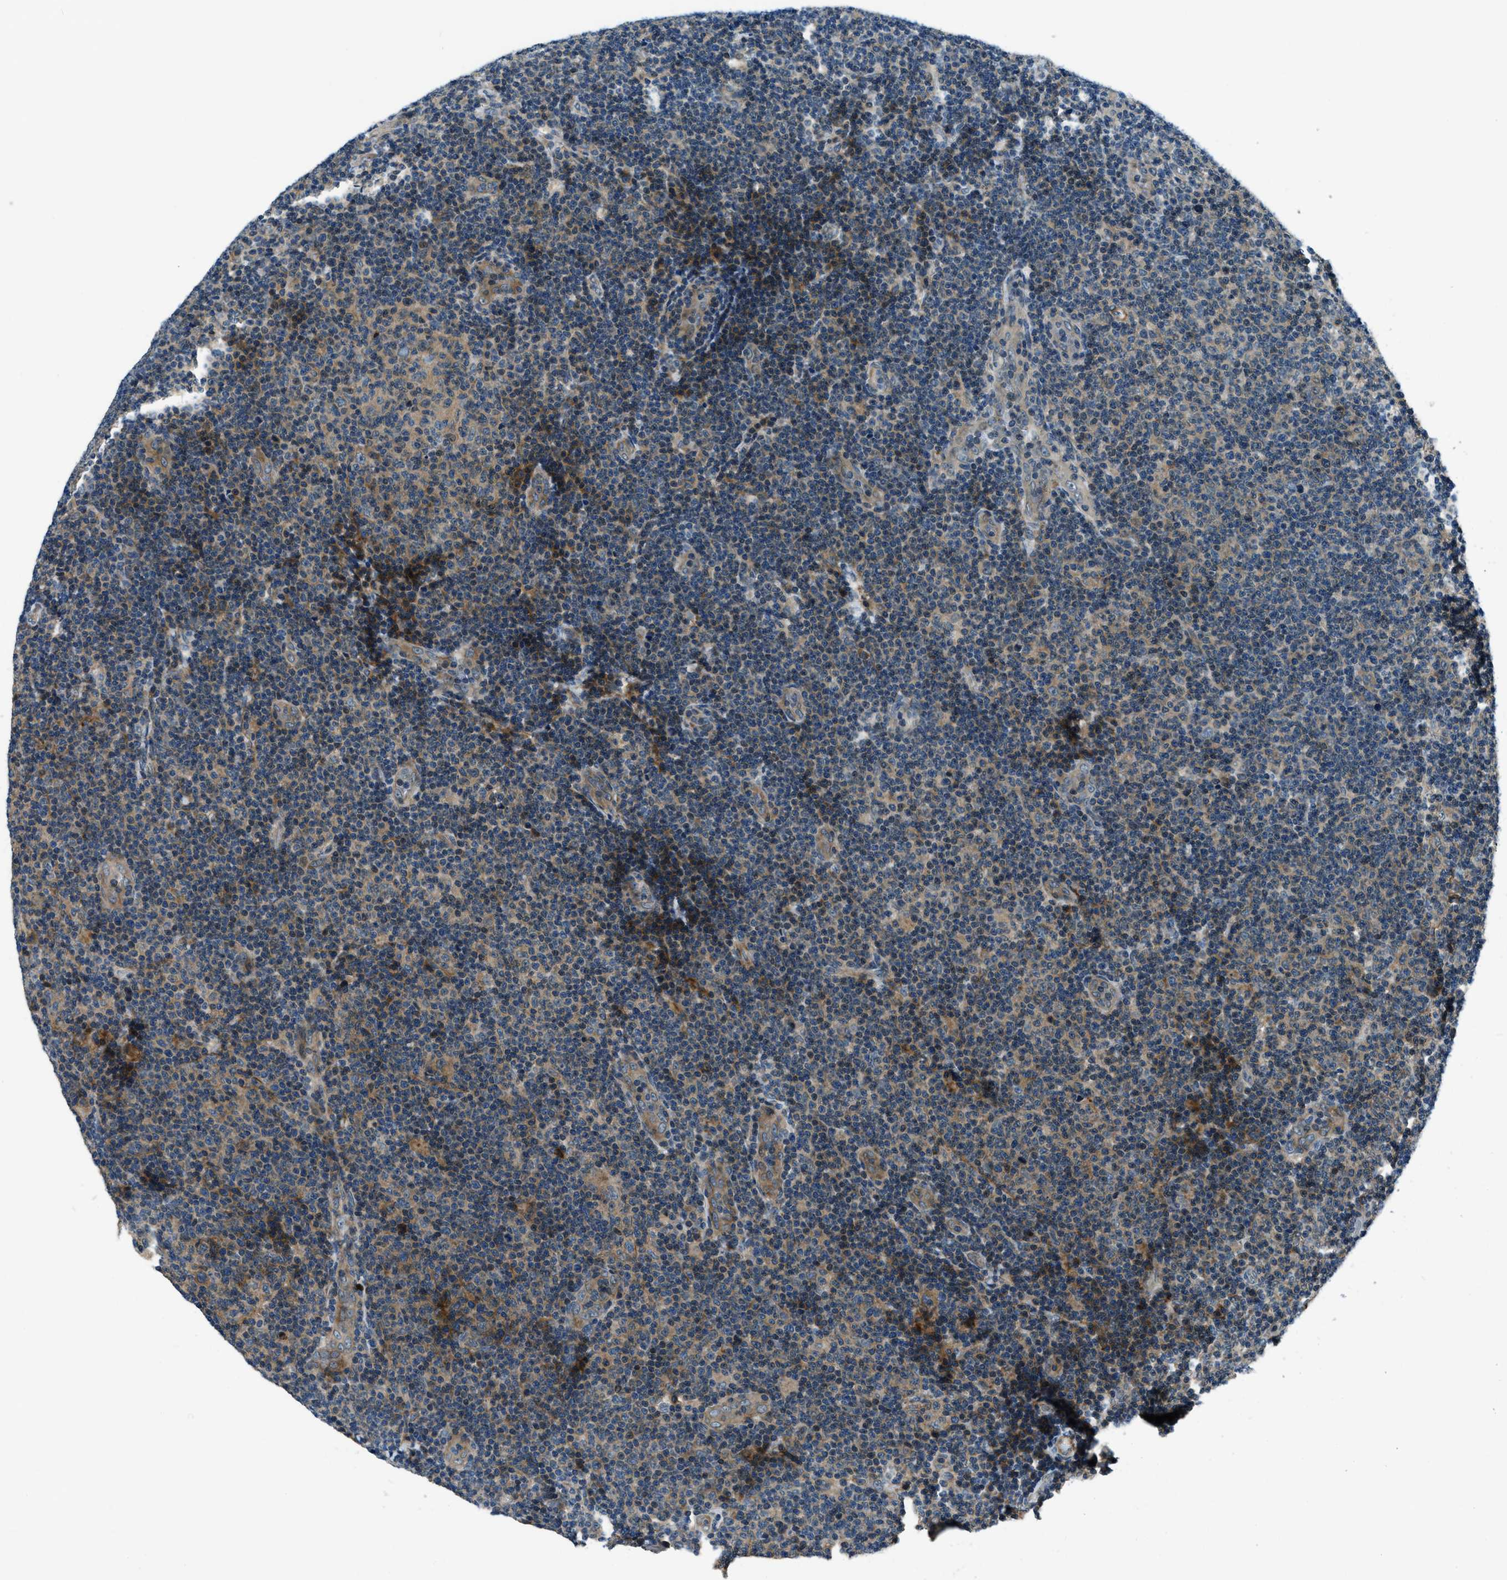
{"staining": {"intensity": "moderate", "quantity": "25%-75%", "location": "cytoplasmic/membranous"}, "tissue": "lymphoma", "cell_type": "Tumor cells", "image_type": "cancer", "snomed": [{"axis": "morphology", "description": "Malignant lymphoma, non-Hodgkin's type, Low grade"}, {"axis": "topography", "description": "Lymph node"}], "caption": "Human malignant lymphoma, non-Hodgkin's type (low-grade) stained for a protein (brown) displays moderate cytoplasmic/membranous positive positivity in about 25%-75% of tumor cells.", "gene": "NUDCD3", "patient": {"sex": "male", "age": 83}}